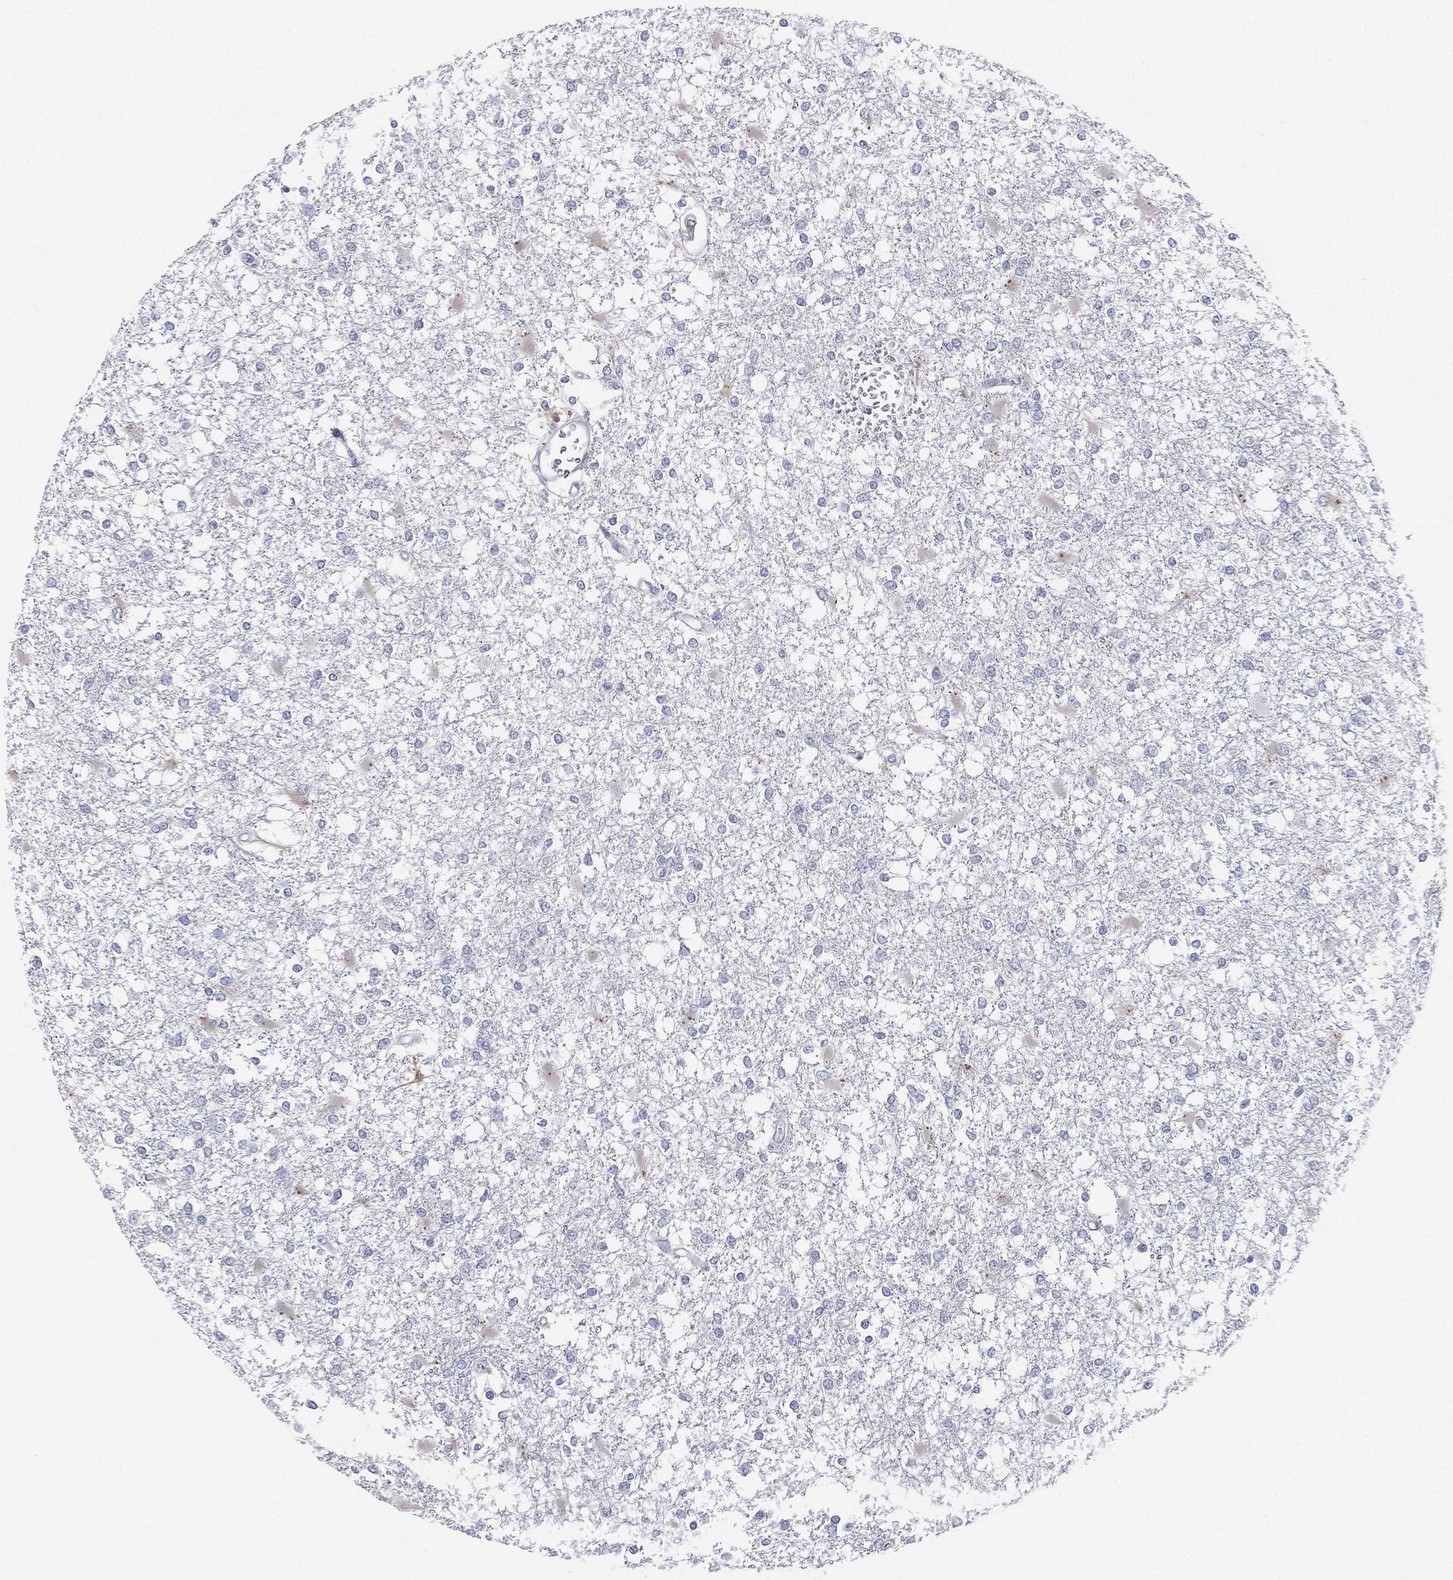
{"staining": {"intensity": "negative", "quantity": "none", "location": "none"}, "tissue": "glioma", "cell_type": "Tumor cells", "image_type": "cancer", "snomed": [{"axis": "morphology", "description": "Glioma, malignant, High grade"}, {"axis": "topography", "description": "Cerebral cortex"}], "caption": "Immunohistochemistry of human glioma shows no positivity in tumor cells.", "gene": "MLF1", "patient": {"sex": "male", "age": 79}}